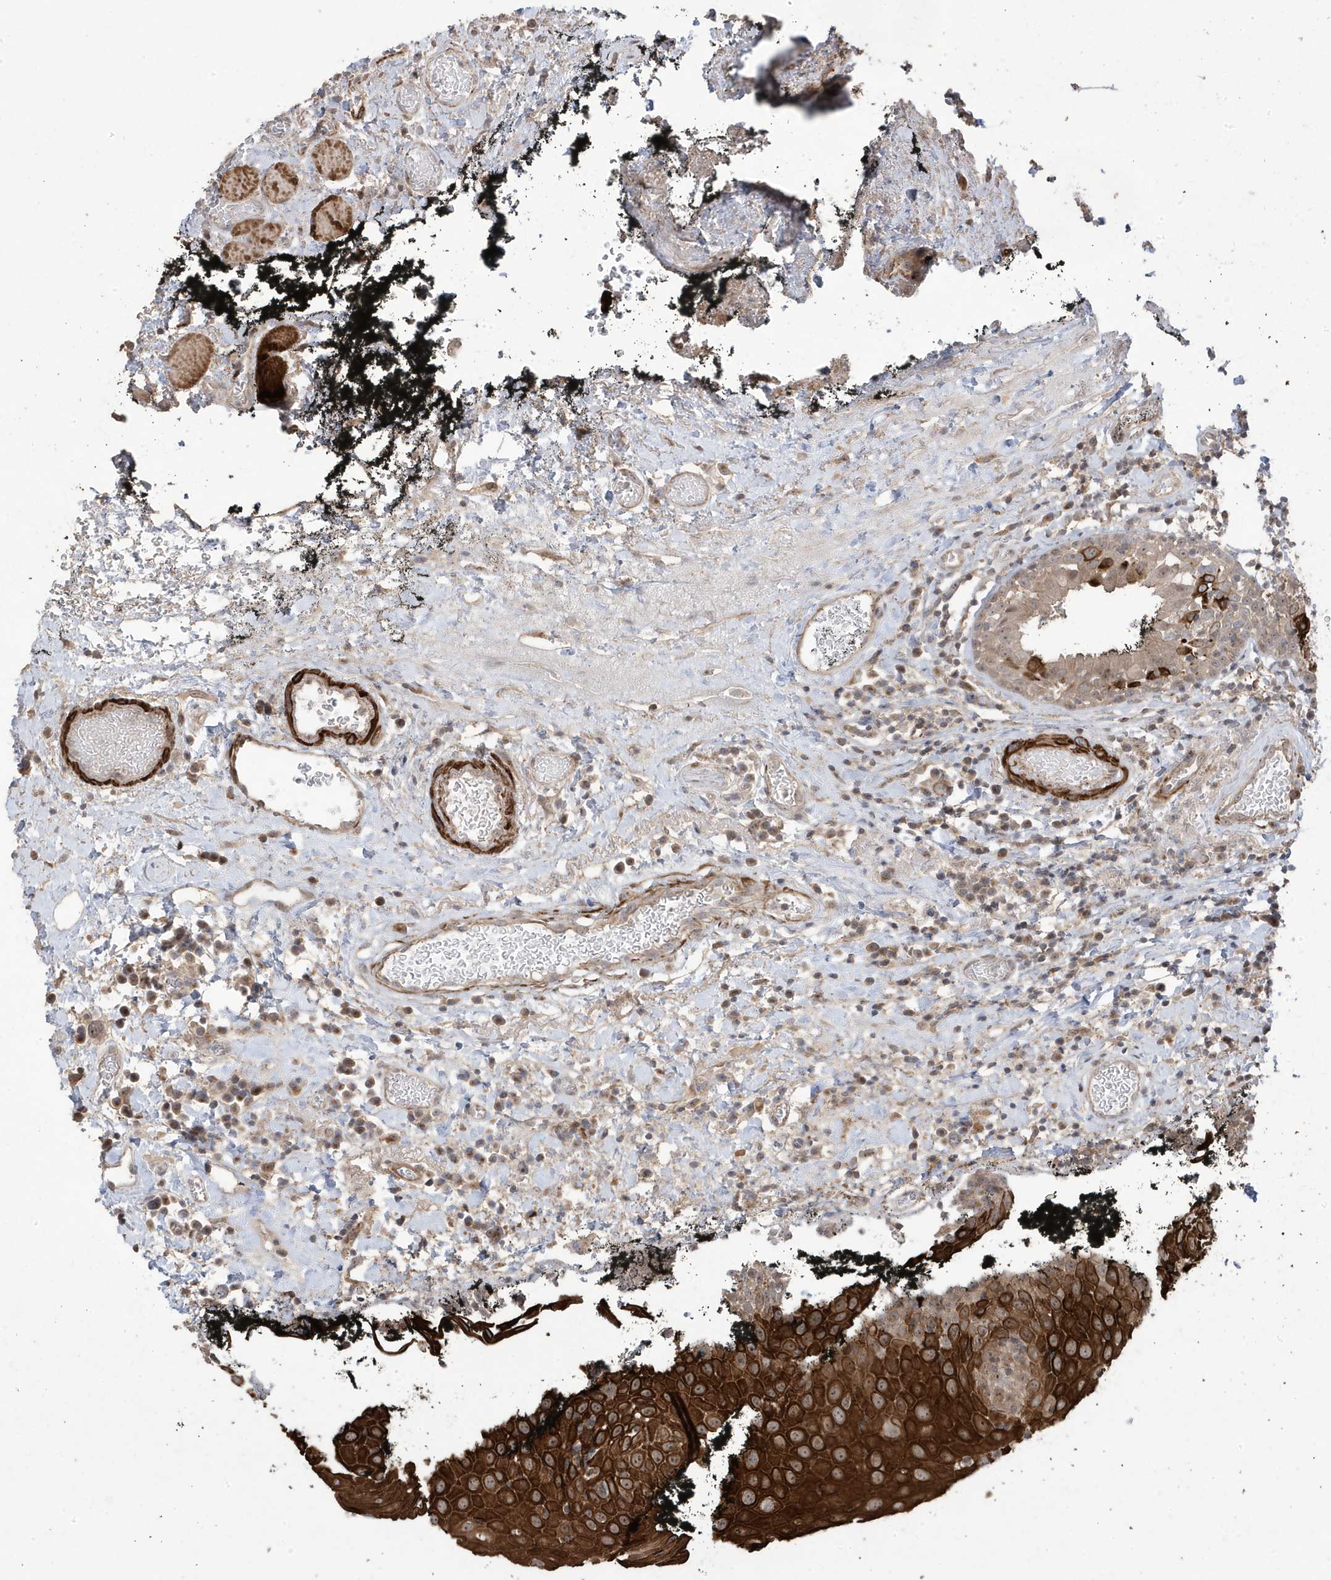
{"staining": {"intensity": "strong", "quantity": "25%-75%", "location": "cytoplasmic/membranous"}, "tissue": "oral mucosa", "cell_type": "Squamous epithelial cells", "image_type": "normal", "snomed": [{"axis": "morphology", "description": "Normal tissue, NOS"}, {"axis": "topography", "description": "Oral tissue"}], "caption": "Protein expression analysis of benign oral mucosa exhibits strong cytoplasmic/membranous staining in about 25%-75% of squamous epithelial cells. The protein is stained brown, and the nuclei are stained in blue (DAB IHC with brightfield microscopy, high magnification).", "gene": "CETN3", "patient": {"sex": "male", "age": 74}}